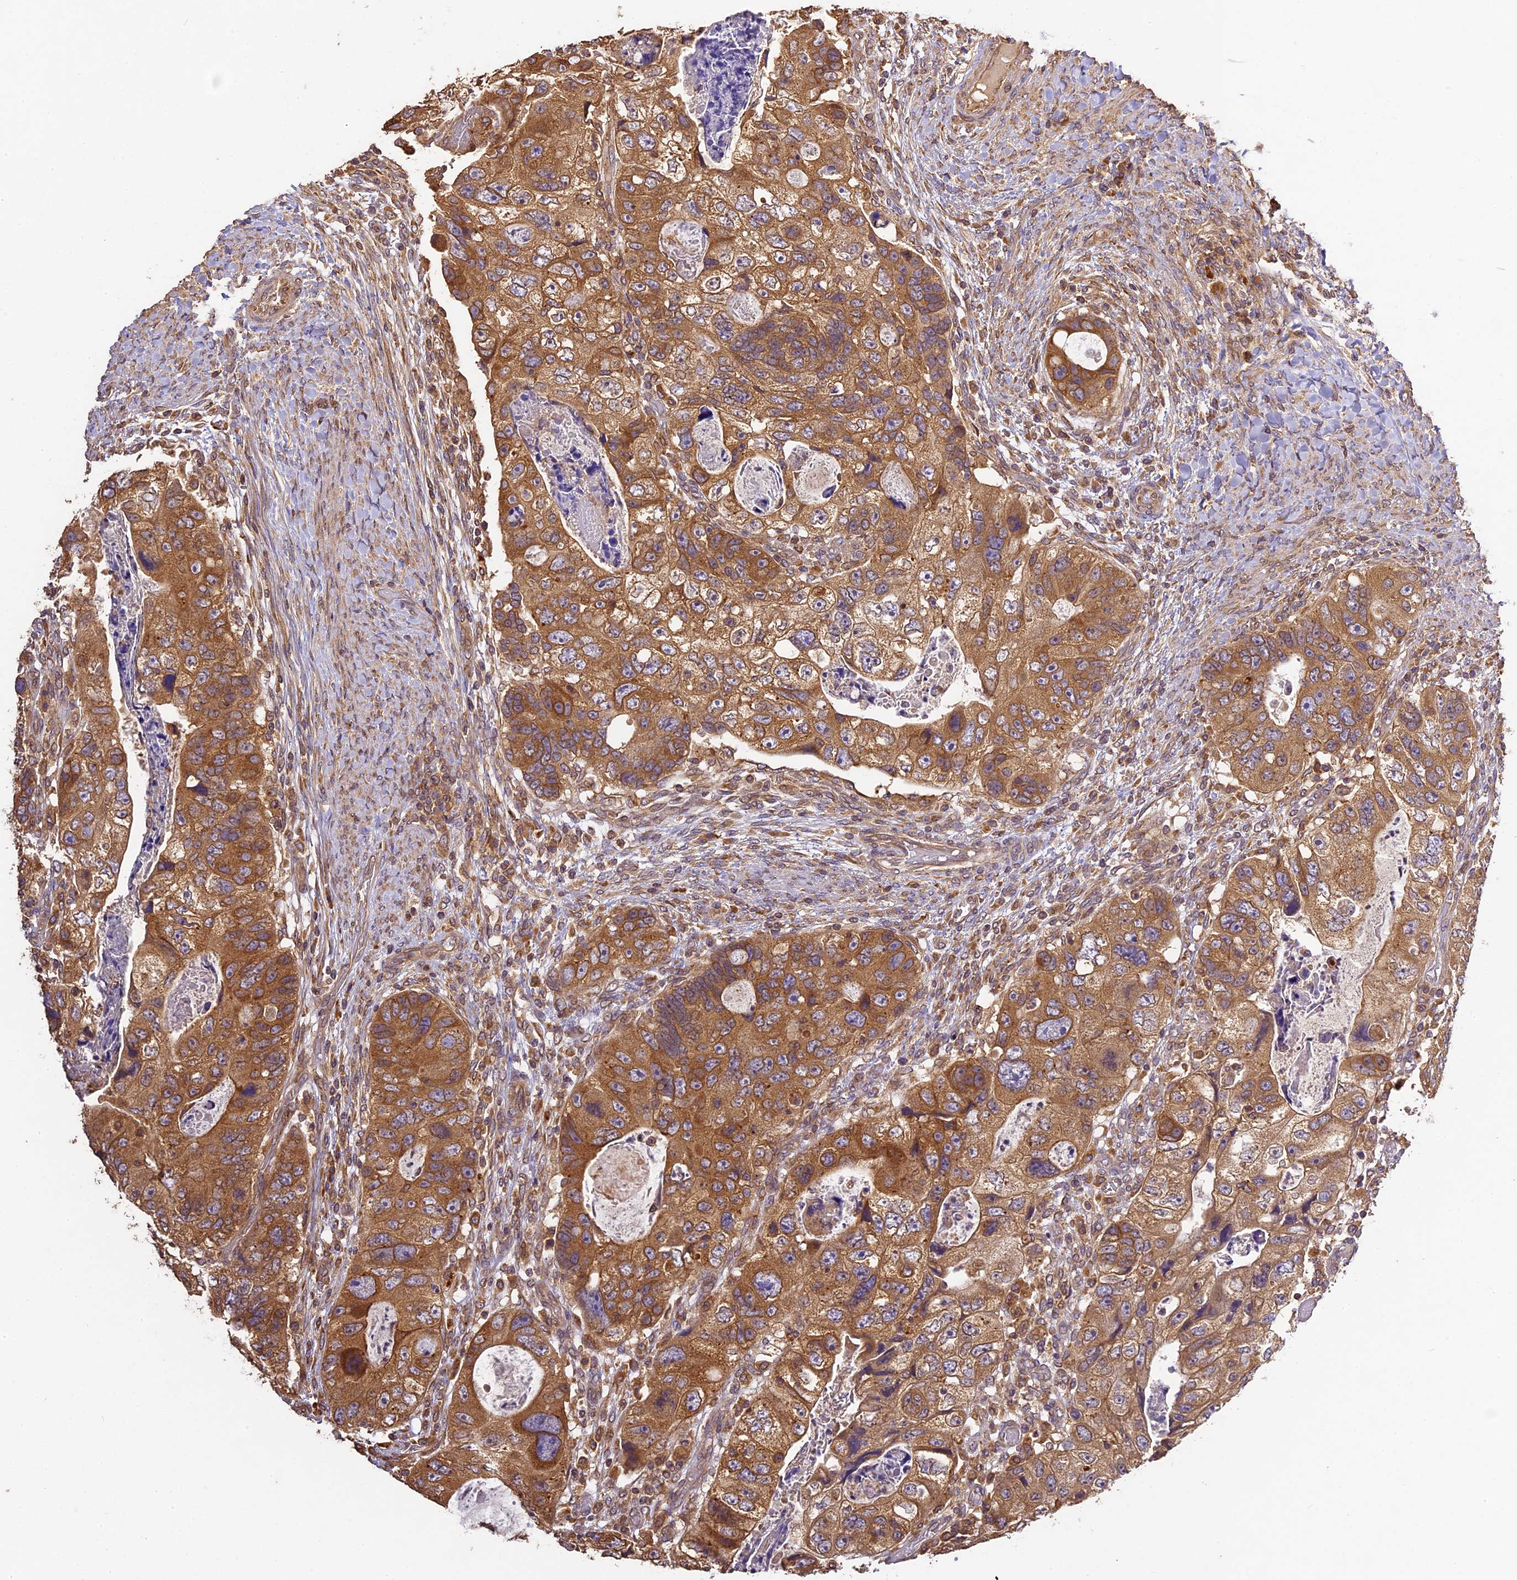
{"staining": {"intensity": "moderate", "quantity": ">75%", "location": "cytoplasmic/membranous"}, "tissue": "colorectal cancer", "cell_type": "Tumor cells", "image_type": "cancer", "snomed": [{"axis": "morphology", "description": "Adenocarcinoma, NOS"}, {"axis": "topography", "description": "Rectum"}], "caption": "Immunohistochemical staining of colorectal adenocarcinoma reveals medium levels of moderate cytoplasmic/membranous staining in approximately >75% of tumor cells.", "gene": "BRAP", "patient": {"sex": "male", "age": 59}}